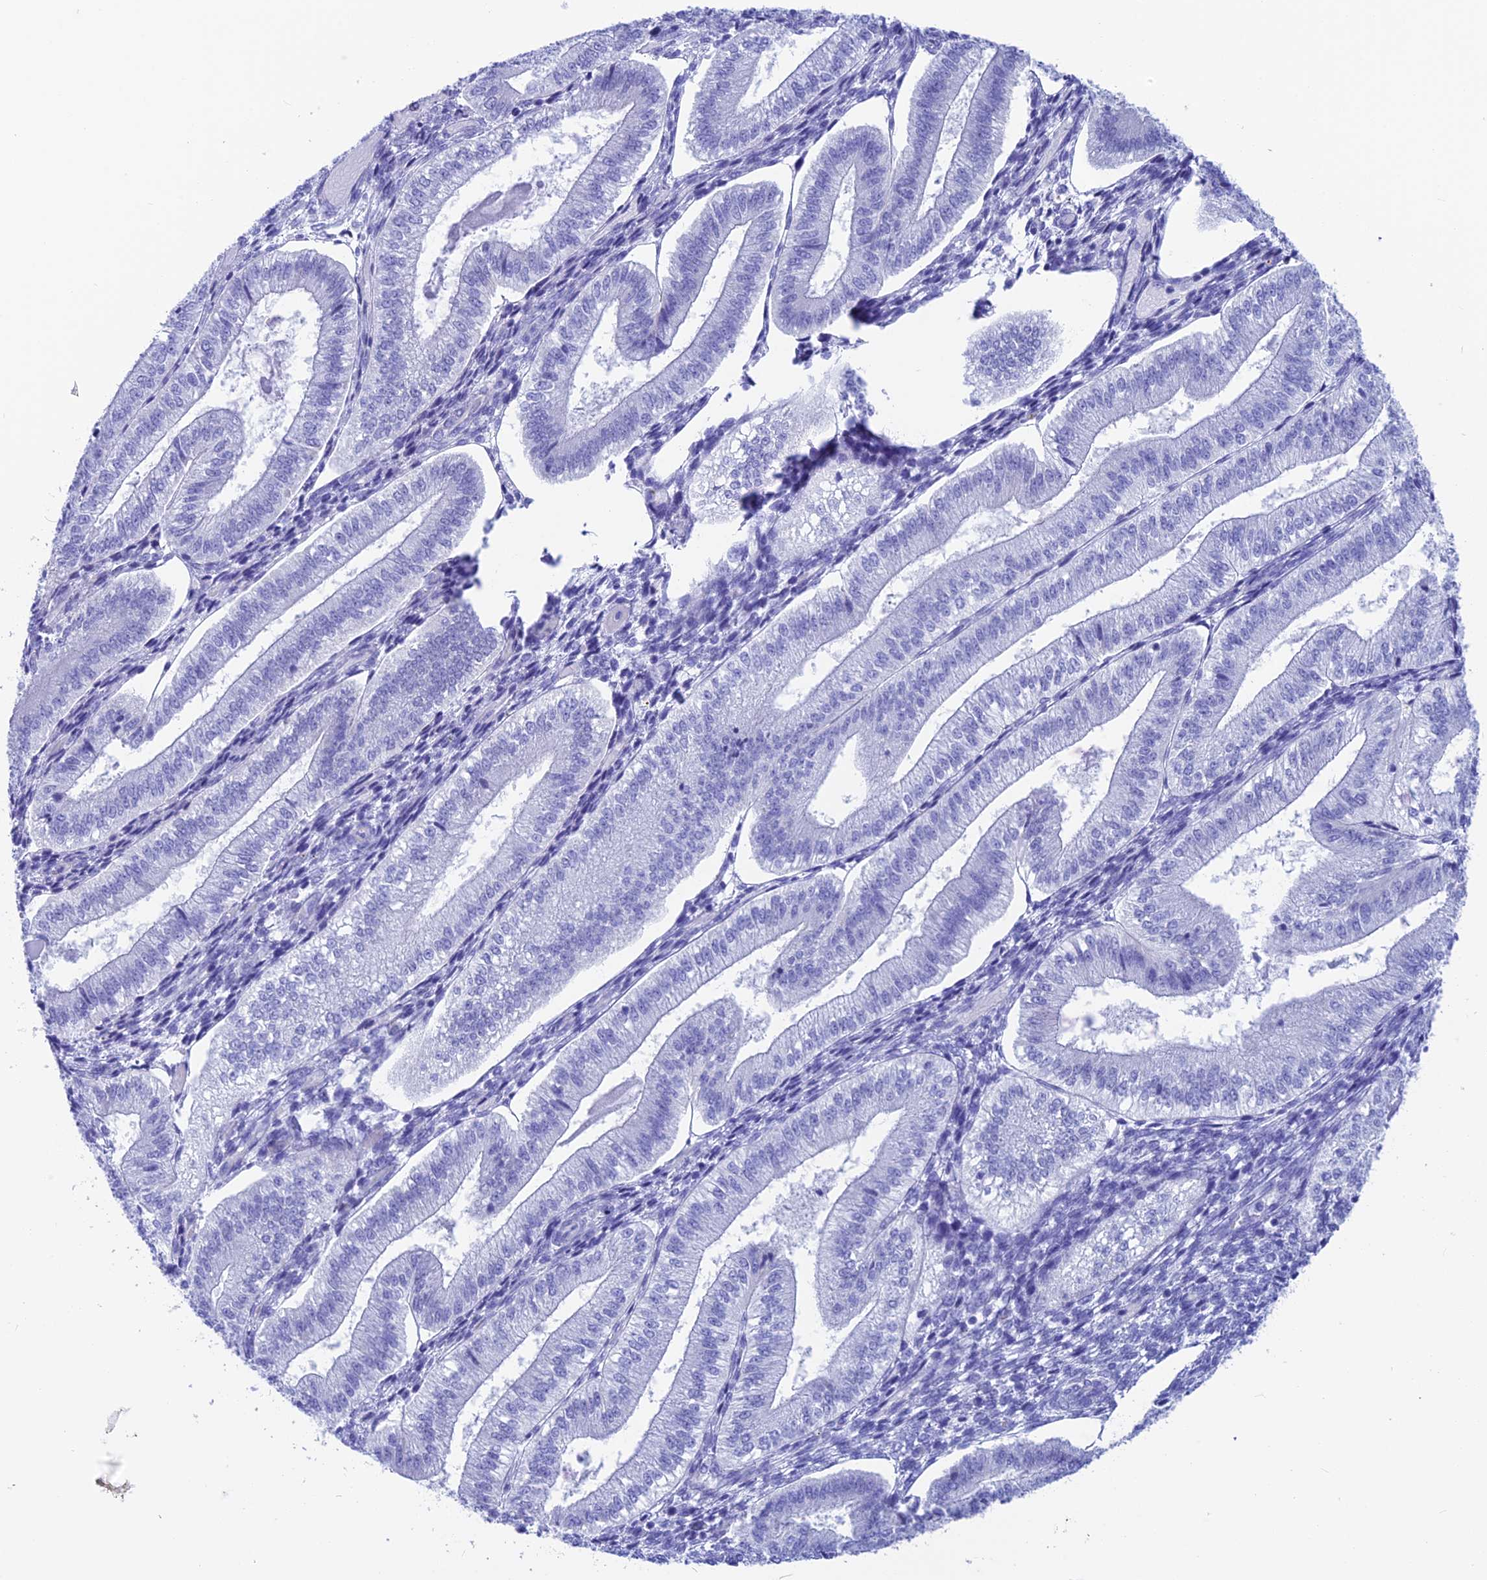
{"staining": {"intensity": "negative", "quantity": "none", "location": "none"}, "tissue": "endometrium", "cell_type": "Cells in endometrial stroma", "image_type": "normal", "snomed": [{"axis": "morphology", "description": "Normal tissue, NOS"}, {"axis": "topography", "description": "Endometrium"}], "caption": "DAB immunohistochemical staining of benign human endometrium demonstrates no significant positivity in cells in endometrial stroma. (Stains: DAB (3,3'-diaminobenzidine) immunohistochemistry with hematoxylin counter stain, Microscopy: brightfield microscopy at high magnification).", "gene": "GNGT2", "patient": {"sex": "female", "age": 34}}